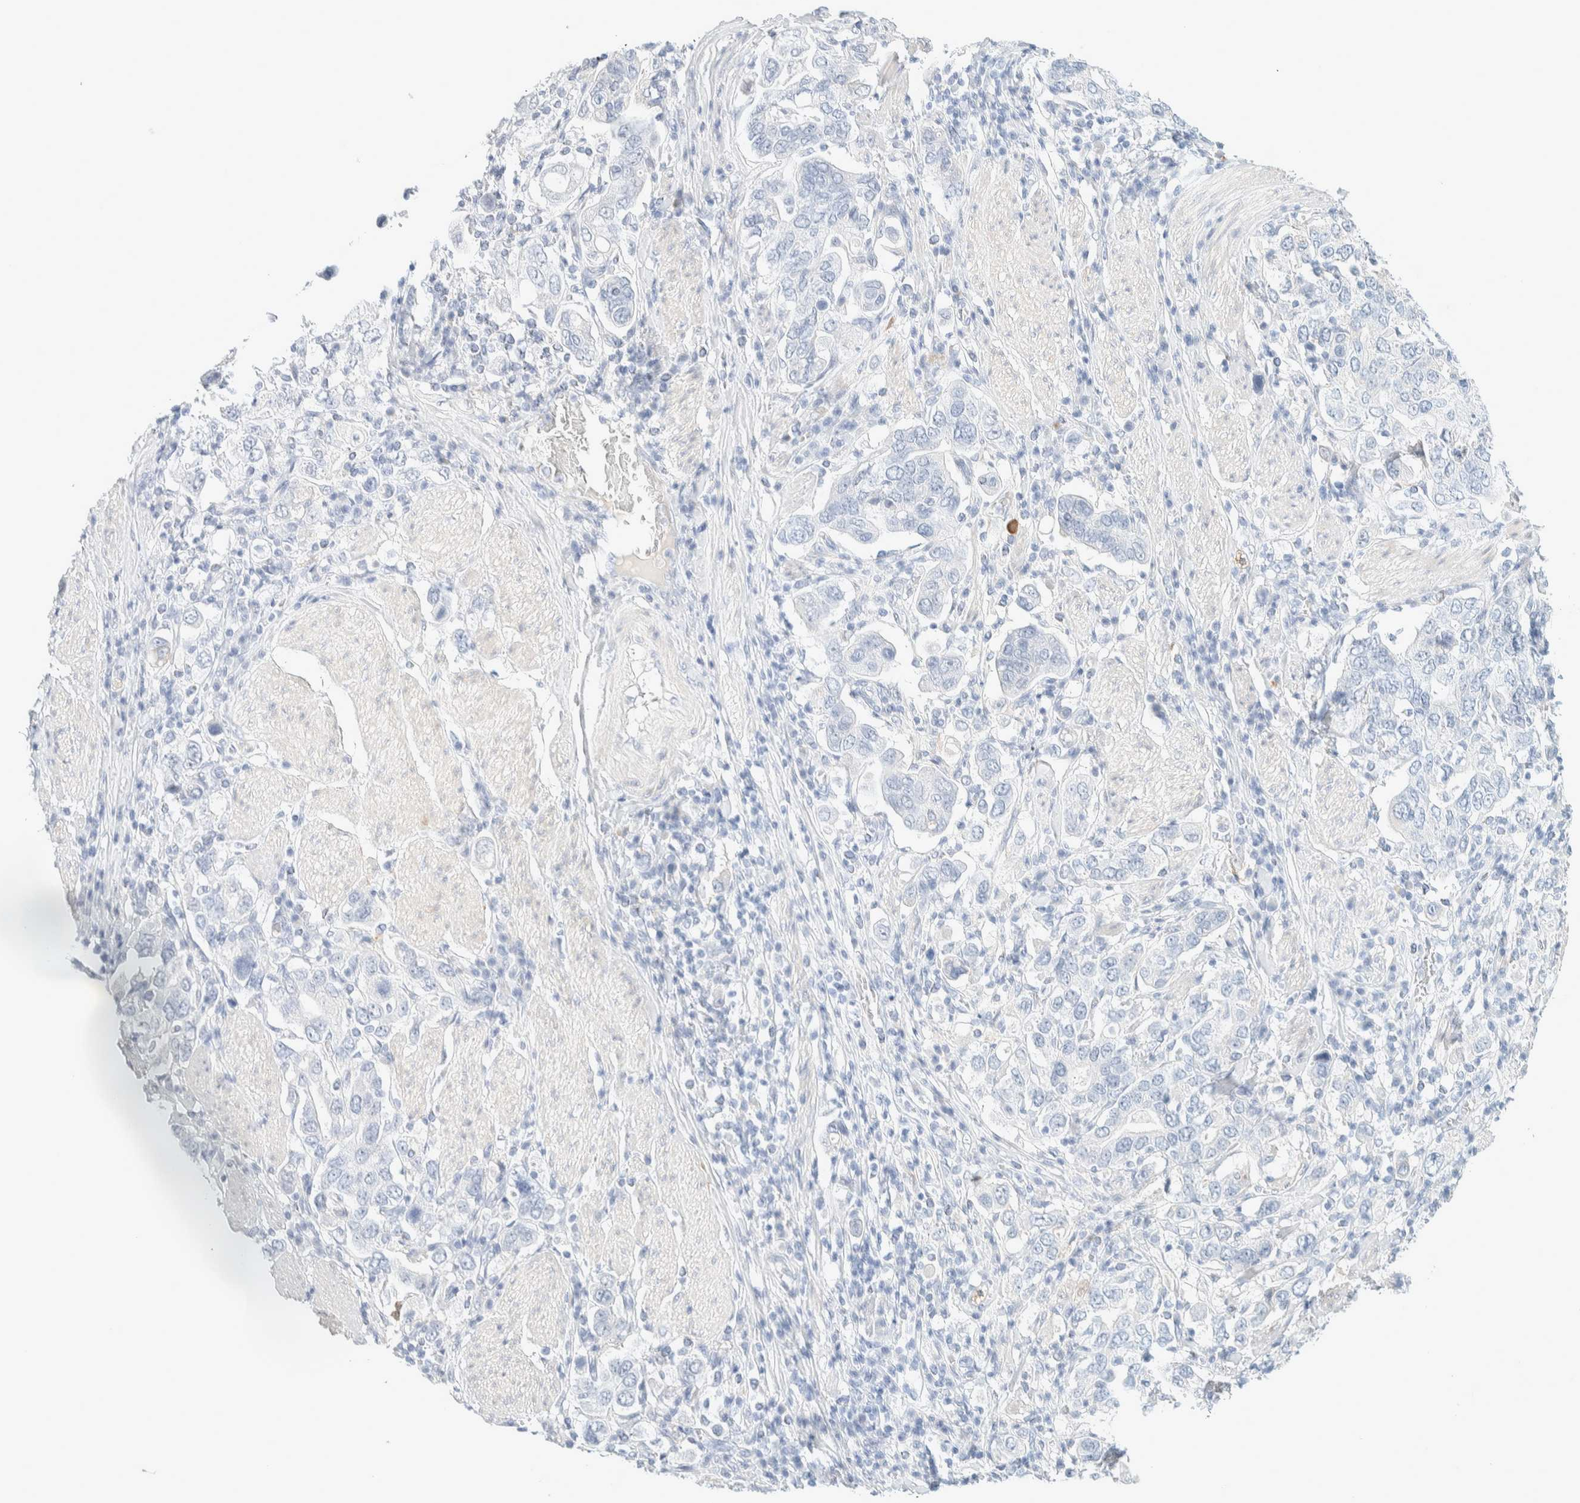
{"staining": {"intensity": "negative", "quantity": "none", "location": "none"}, "tissue": "stomach cancer", "cell_type": "Tumor cells", "image_type": "cancer", "snomed": [{"axis": "morphology", "description": "Adenocarcinoma, NOS"}, {"axis": "topography", "description": "Stomach, upper"}], "caption": "Tumor cells show no significant expression in adenocarcinoma (stomach). The staining is performed using DAB (3,3'-diaminobenzidine) brown chromogen with nuclei counter-stained in using hematoxylin.", "gene": "ATCAY", "patient": {"sex": "male", "age": 62}}